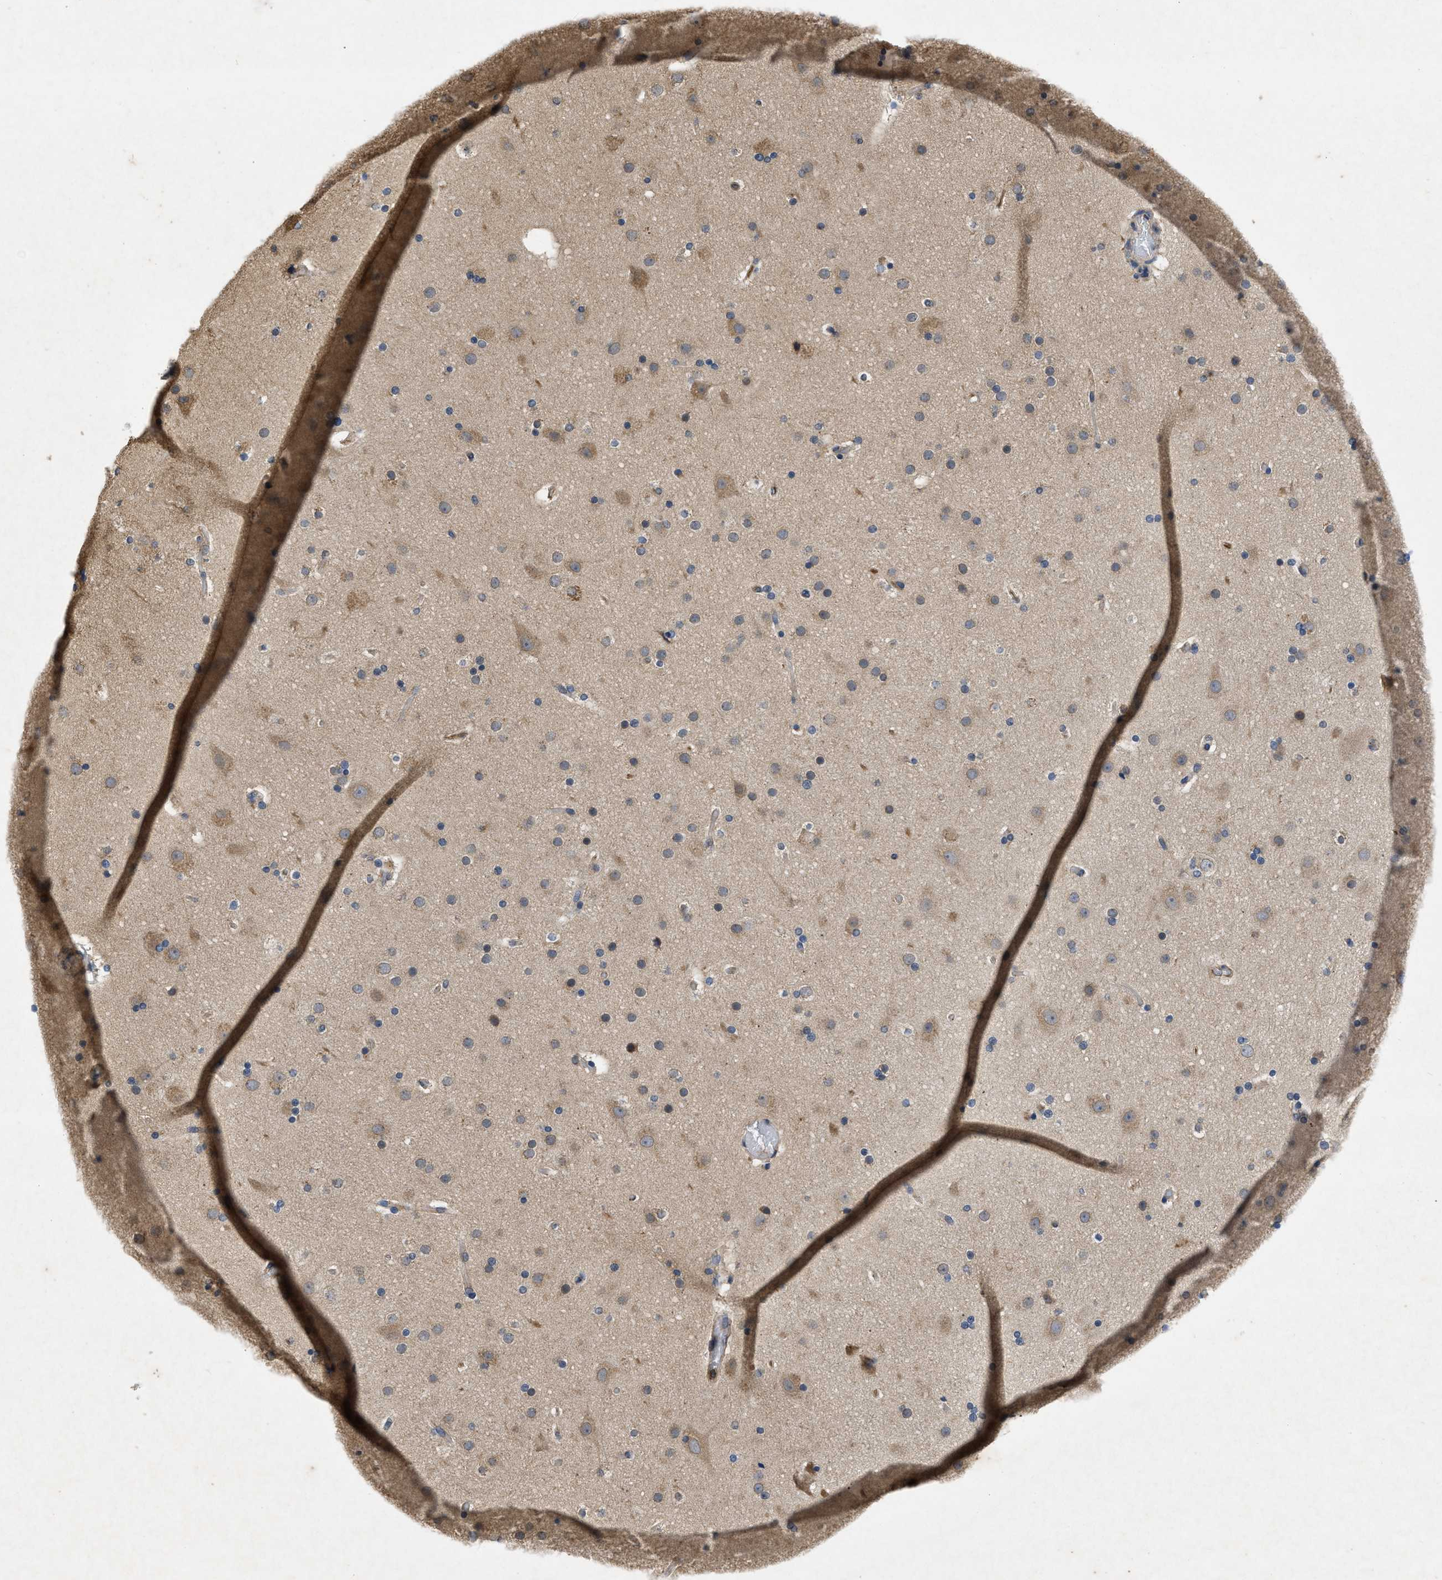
{"staining": {"intensity": "negative", "quantity": "none", "location": "none"}, "tissue": "cerebral cortex", "cell_type": "Endothelial cells", "image_type": "normal", "snomed": [{"axis": "morphology", "description": "Normal tissue, NOS"}, {"axis": "topography", "description": "Cerebral cortex"}], "caption": "A high-resolution photomicrograph shows IHC staining of unremarkable cerebral cortex, which reveals no significant staining in endothelial cells.", "gene": "VPS4A", "patient": {"sex": "male", "age": 57}}